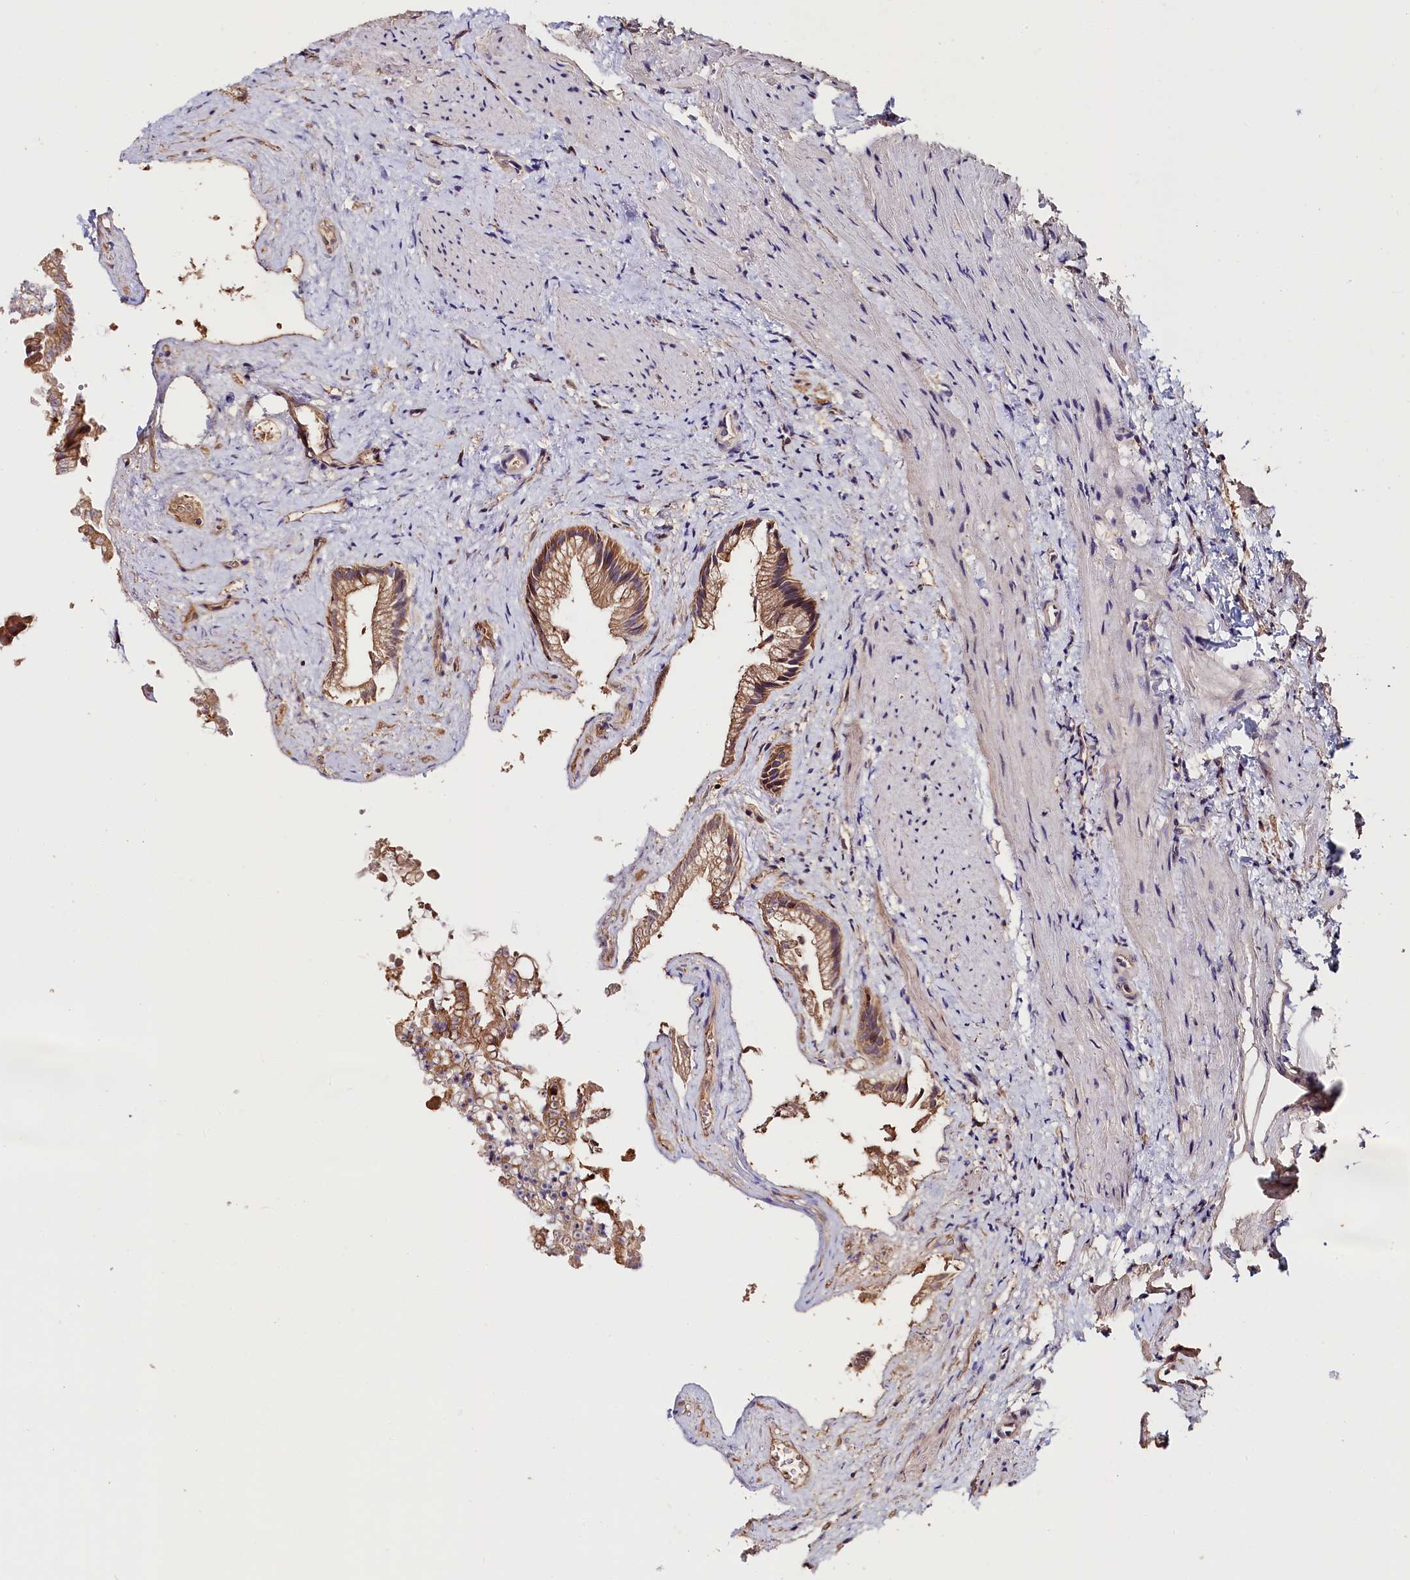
{"staining": {"intensity": "moderate", "quantity": ">75%", "location": "cytoplasmic/membranous"}, "tissue": "gallbladder", "cell_type": "Glandular cells", "image_type": "normal", "snomed": [{"axis": "morphology", "description": "Normal tissue, NOS"}, {"axis": "morphology", "description": "Inflammation, NOS"}, {"axis": "topography", "description": "Gallbladder"}], "caption": "A photomicrograph showing moderate cytoplasmic/membranous staining in about >75% of glandular cells in benign gallbladder, as visualized by brown immunohistochemical staining.", "gene": "KATNB1", "patient": {"sex": "male", "age": 51}}